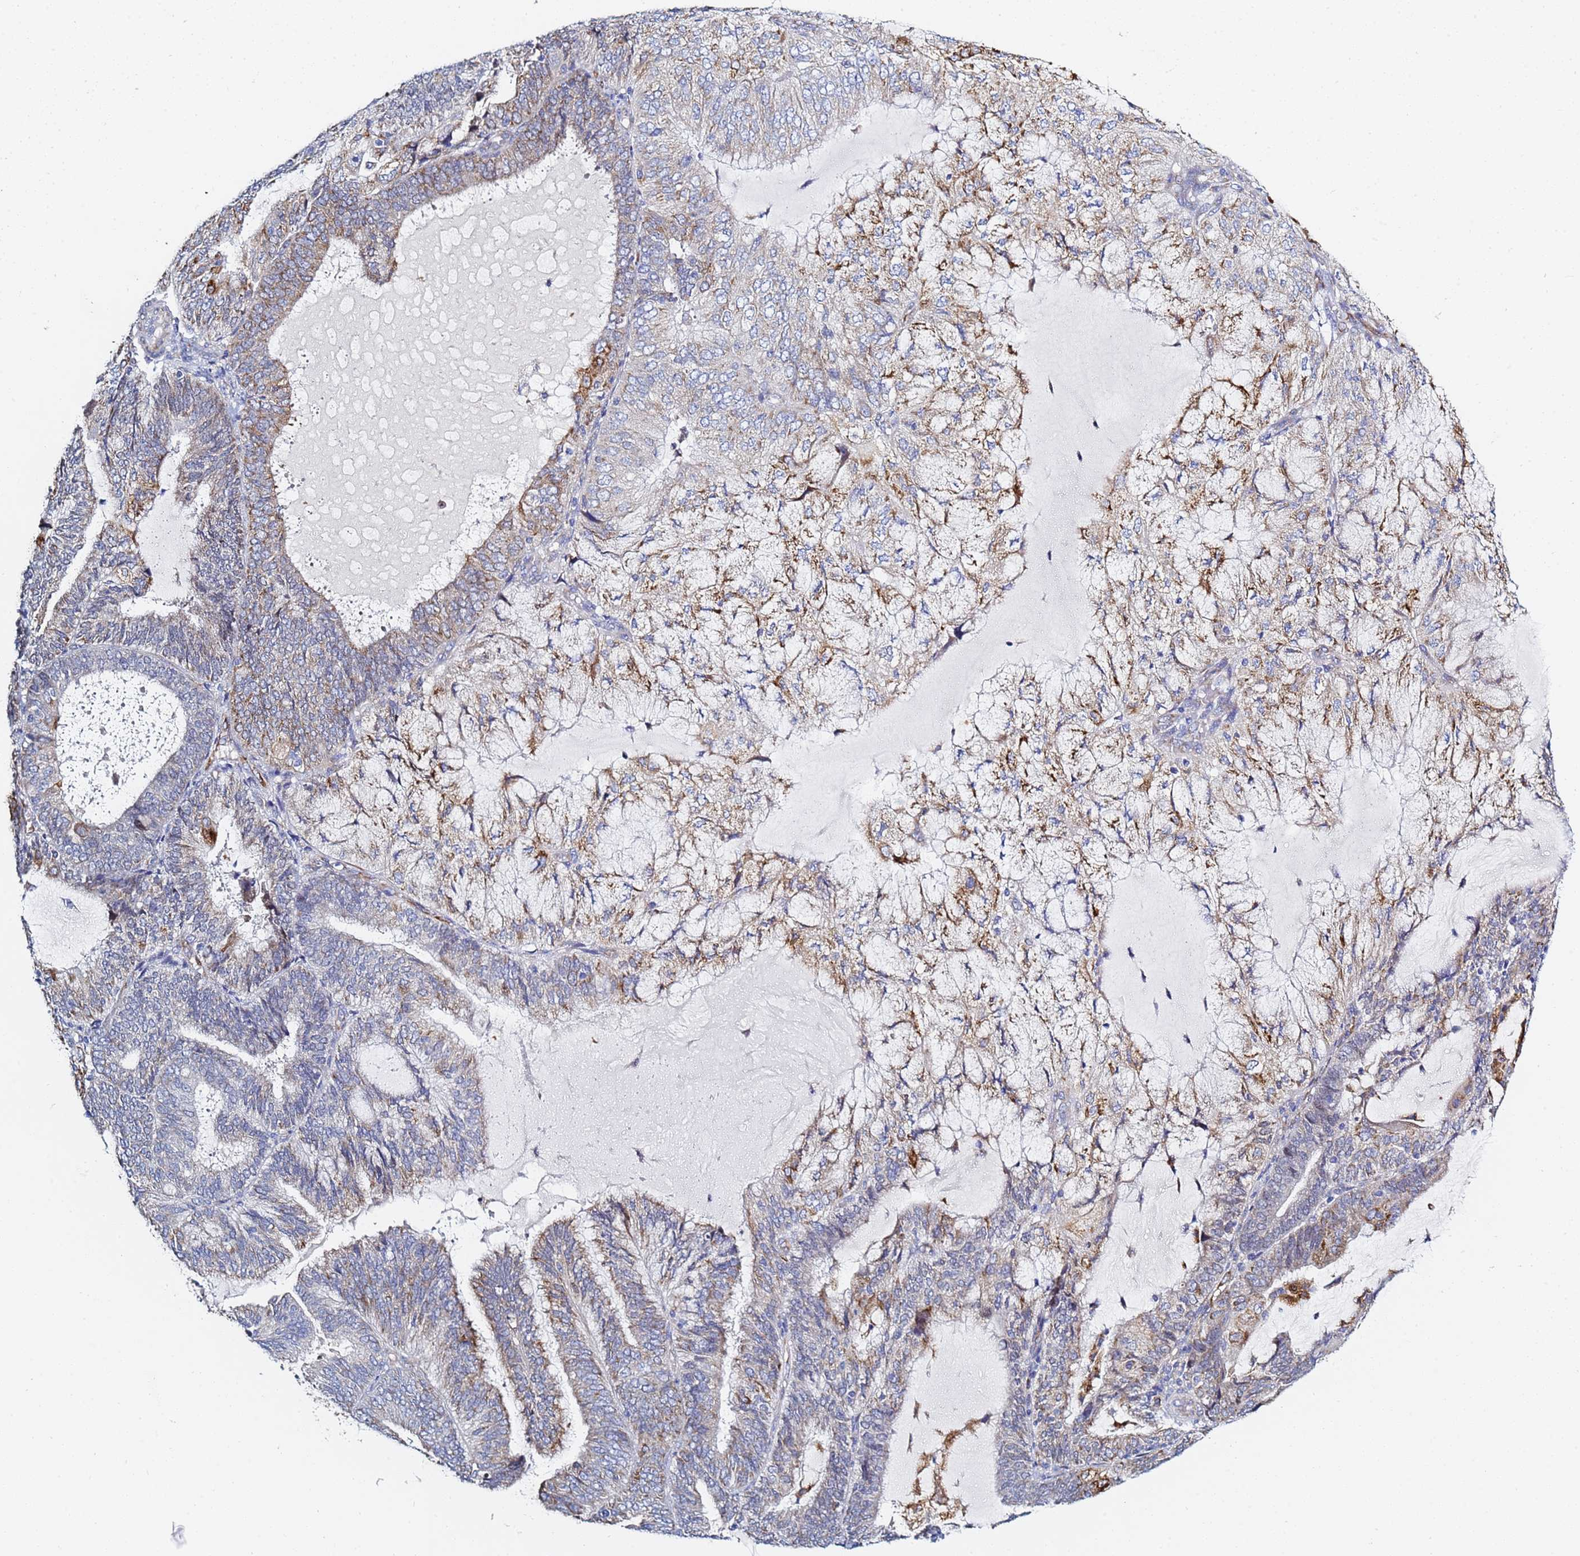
{"staining": {"intensity": "moderate", "quantity": "25%-75%", "location": "cytoplasmic/membranous"}, "tissue": "endometrial cancer", "cell_type": "Tumor cells", "image_type": "cancer", "snomed": [{"axis": "morphology", "description": "Adenocarcinoma, NOS"}, {"axis": "topography", "description": "Endometrium"}], "caption": "A medium amount of moderate cytoplasmic/membranous expression is seen in about 25%-75% of tumor cells in endometrial cancer tissue. The protein is stained brown, and the nuclei are stained in blue (DAB (3,3'-diaminobenzidine) IHC with brightfield microscopy, high magnification).", "gene": "GDAP2", "patient": {"sex": "female", "age": 81}}